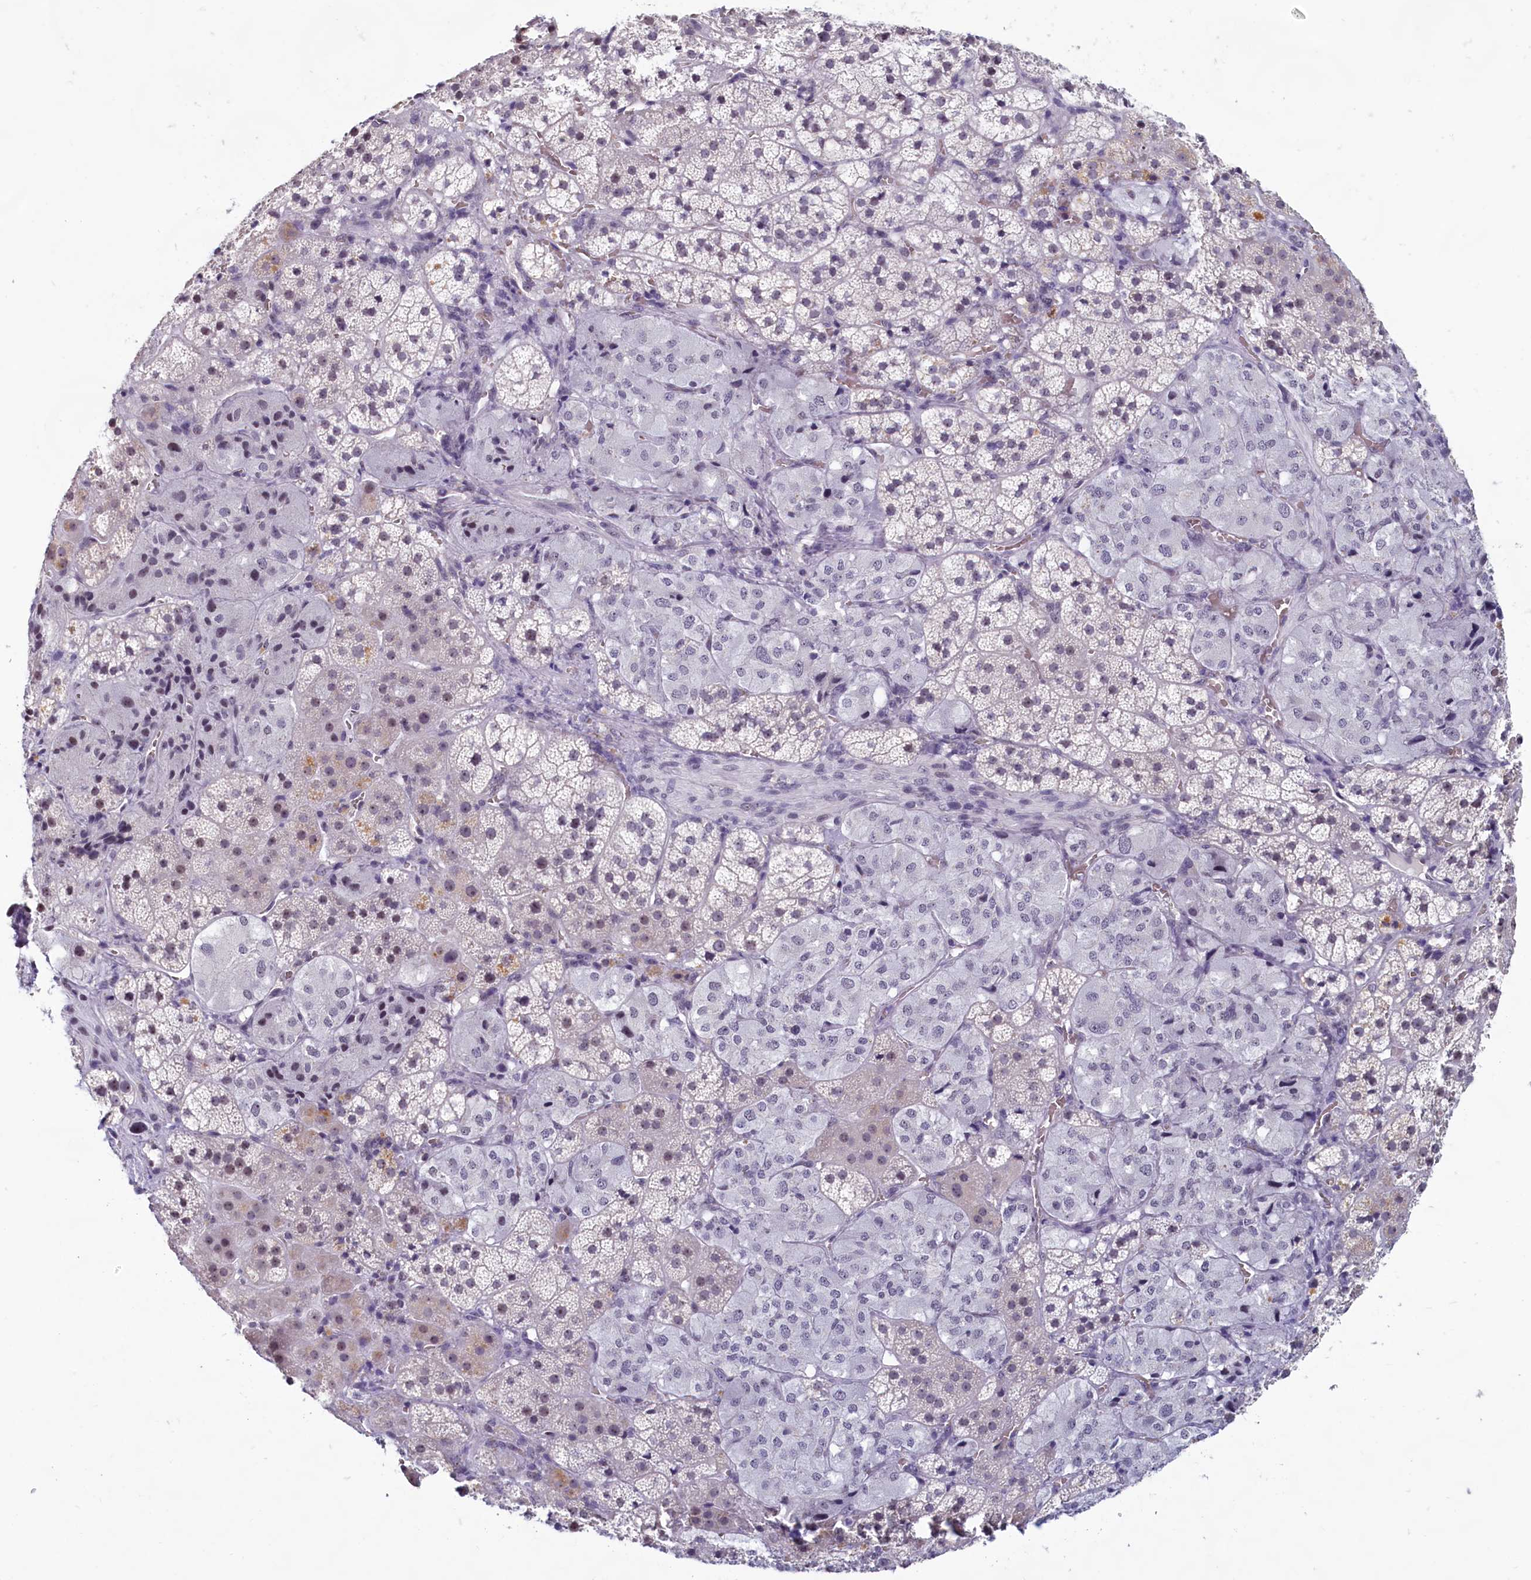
{"staining": {"intensity": "weak", "quantity": "<25%", "location": "cytoplasmic/membranous,nuclear"}, "tissue": "adrenal gland", "cell_type": "Glandular cells", "image_type": "normal", "snomed": [{"axis": "morphology", "description": "Normal tissue, NOS"}, {"axis": "topography", "description": "Adrenal gland"}], "caption": "This micrograph is of normal adrenal gland stained with immunohistochemistry (IHC) to label a protein in brown with the nuclei are counter-stained blue. There is no staining in glandular cells. (DAB IHC, high magnification).", "gene": "C1D", "patient": {"sex": "female", "age": 44}}